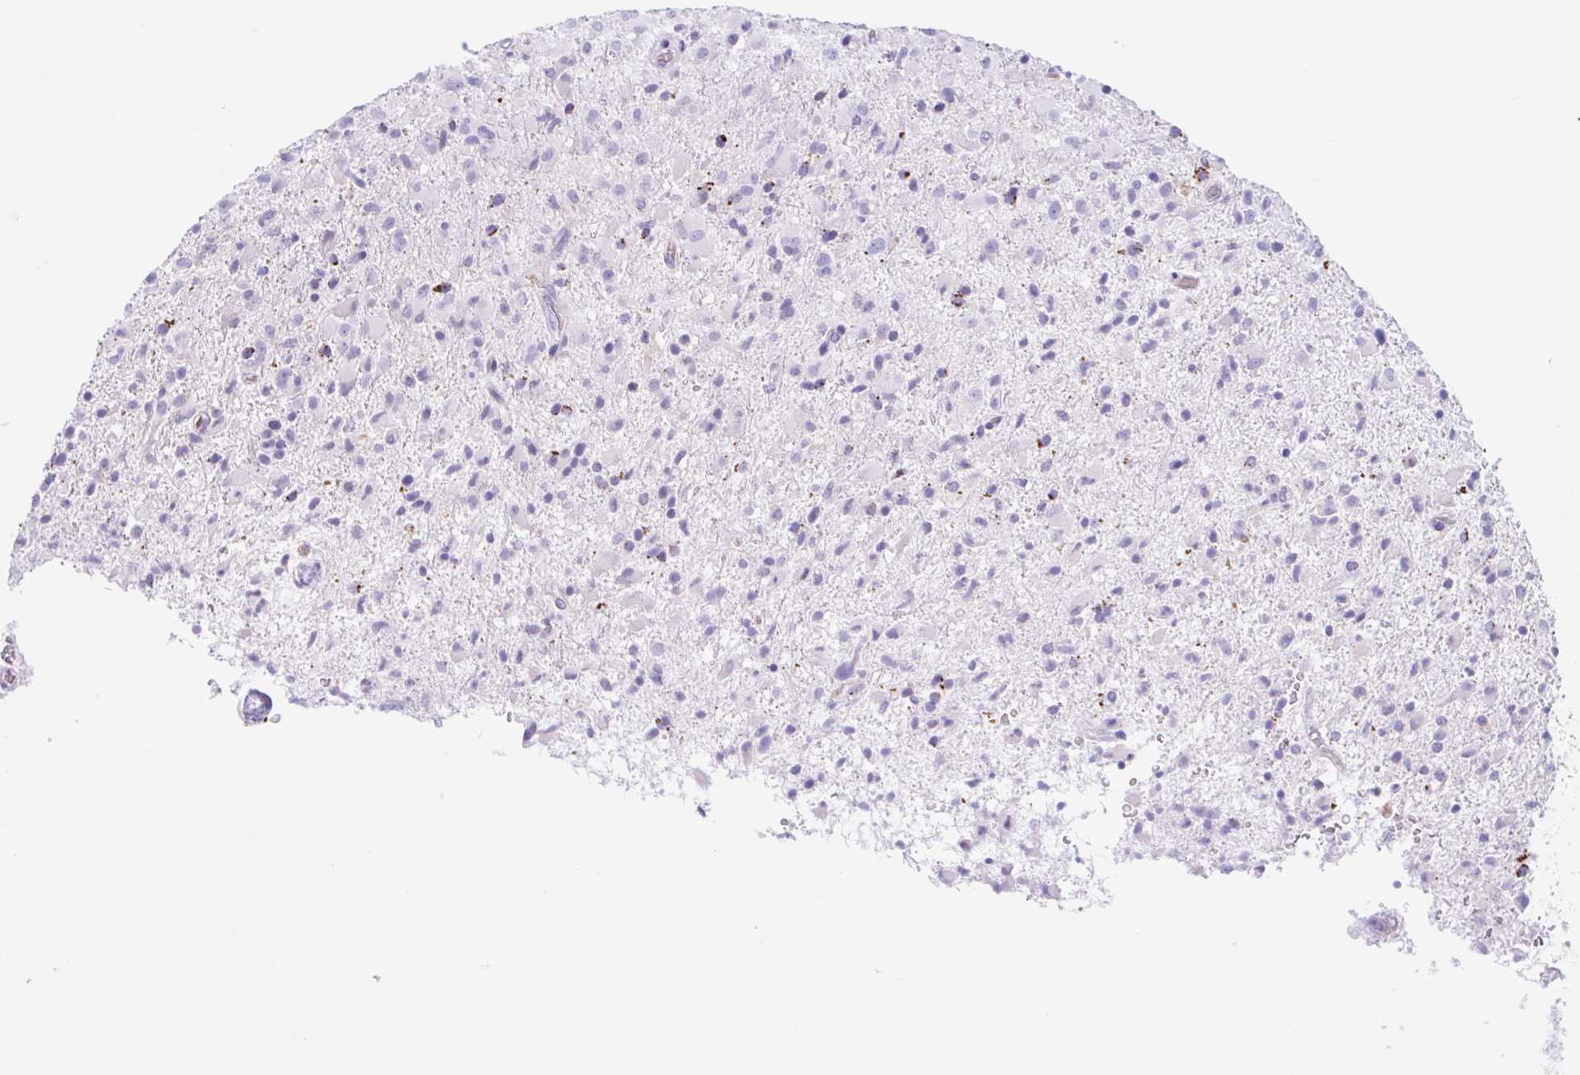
{"staining": {"intensity": "negative", "quantity": "none", "location": "none"}, "tissue": "glioma", "cell_type": "Tumor cells", "image_type": "cancer", "snomed": [{"axis": "morphology", "description": "Glioma, malignant, Low grade"}, {"axis": "topography", "description": "Brain"}], "caption": "A high-resolution image shows immunohistochemistry staining of low-grade glioma (malignant), which demonstrates no significant staining in tumor cells.", "gene": "ANKRD9", "patient": {"sex": "male", "age": 65}}